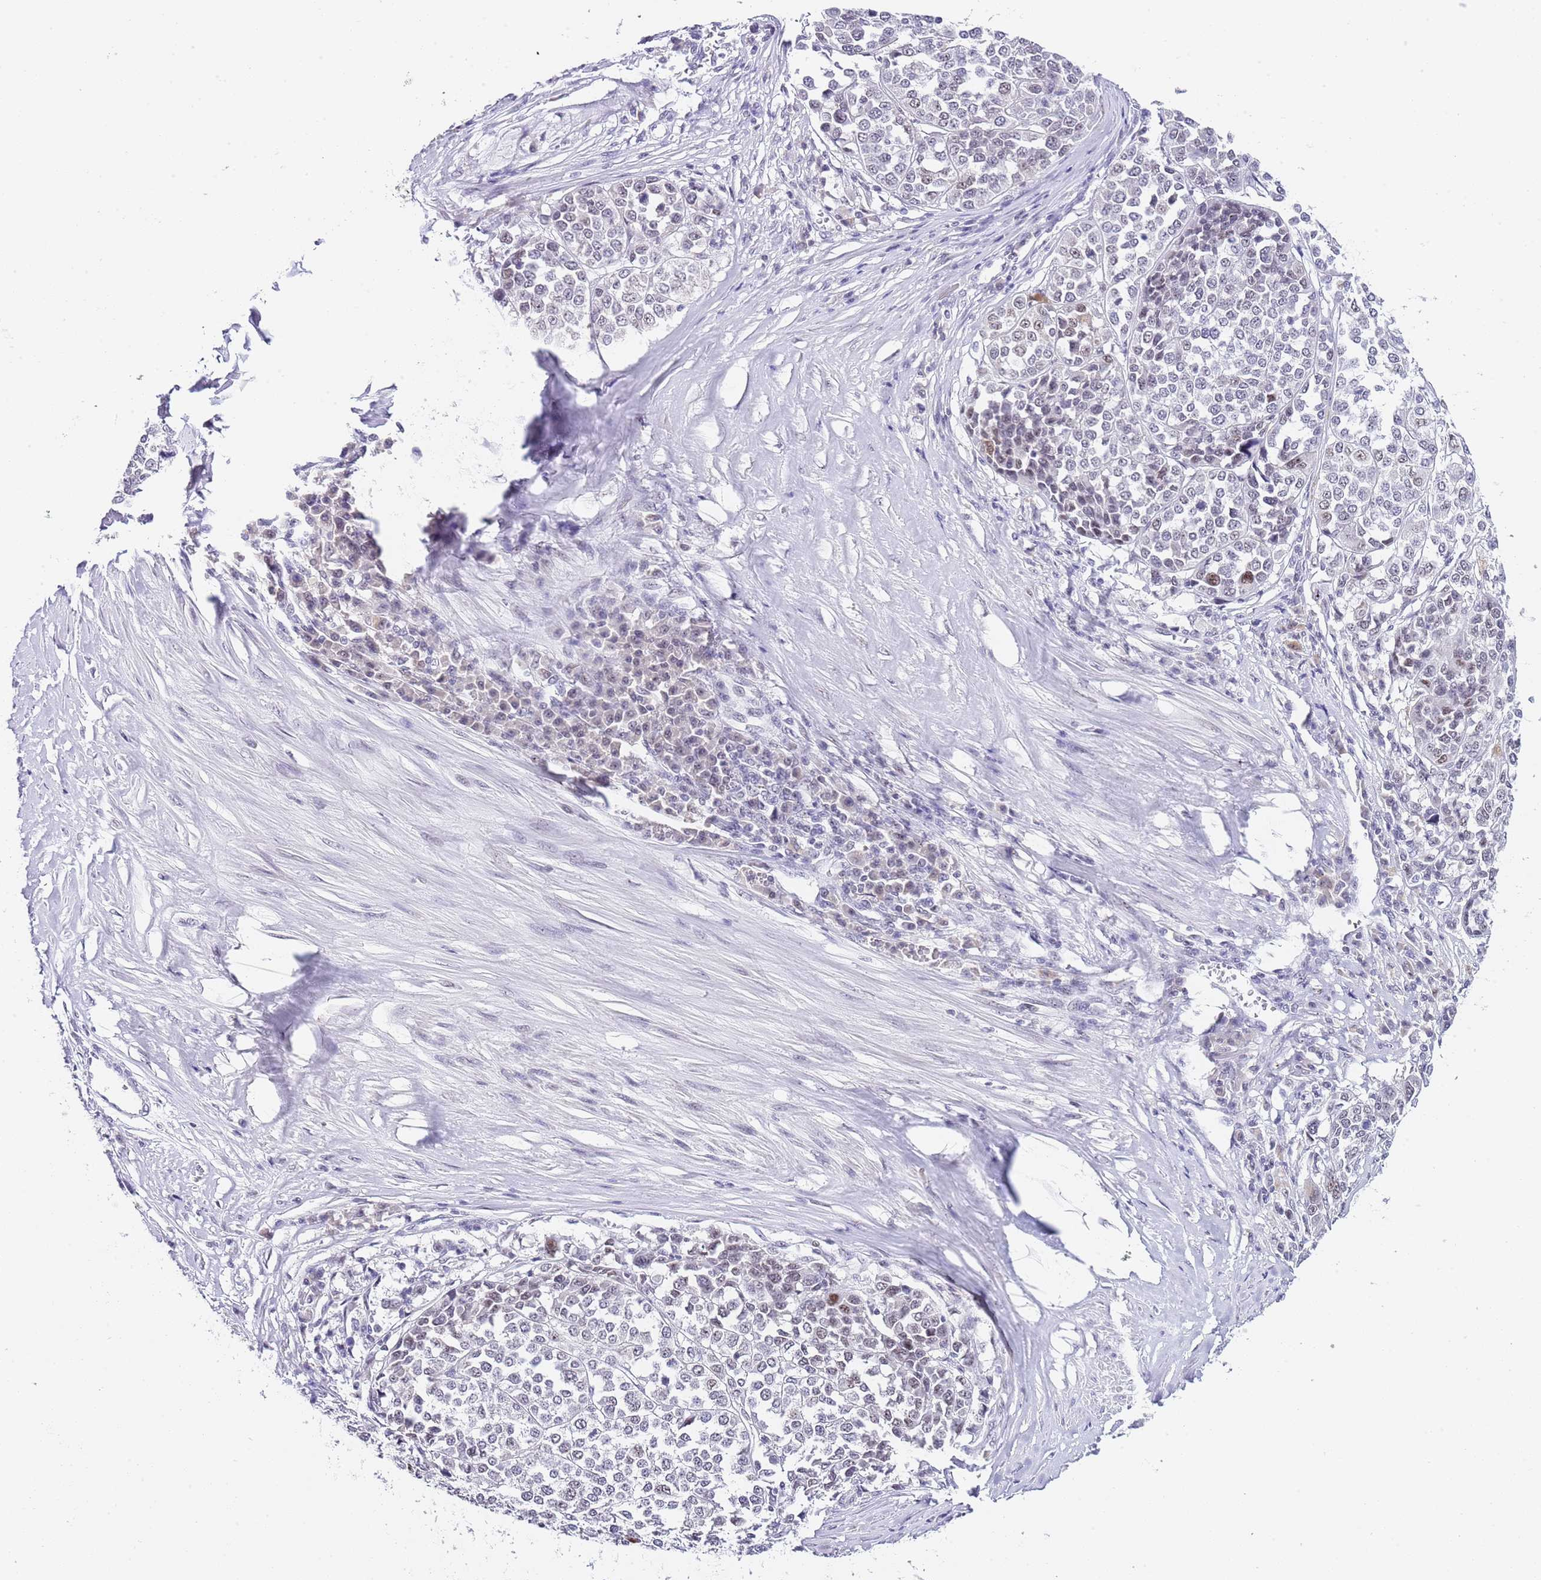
{"staining": {"intensity": "weak", "quantity": "<25%", "location": "nuclear"}, "tissue": "melanoma", "cell_type": "Tumor cells", "image_type": "cancer", "snomed": [{"axis": "morphology", "description": "Malignant melanoma, Metastatic site"}, {"axis": "topography", "description": "Lymph node"}], "caption": "Melanoma stained for a protein using immunohistochemistry exhibits no staining tumor cells.", "gene": "NOP56", "patient": {"sex": "male", "age": 44}}